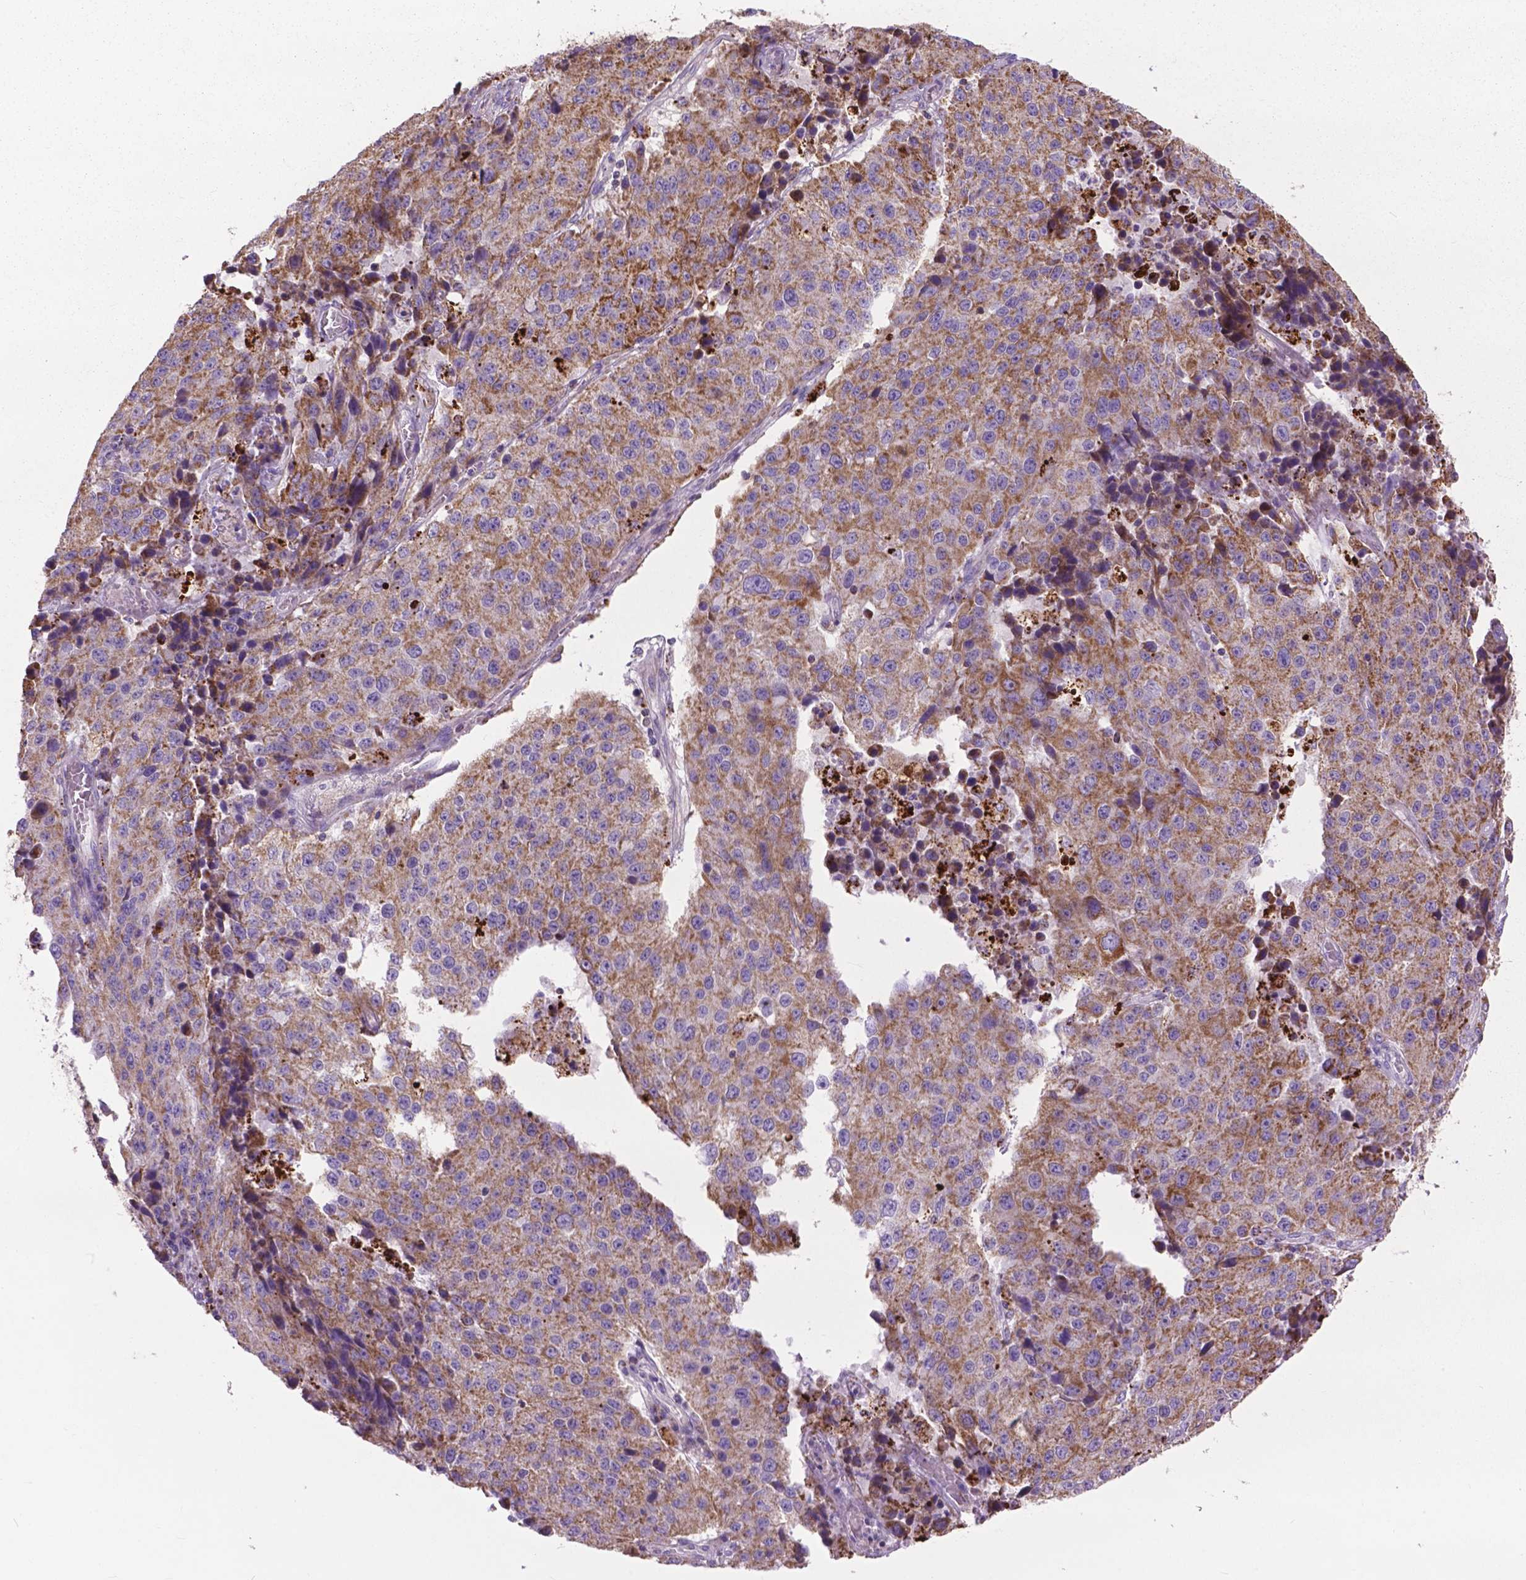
{"staining": {"intensity": "moderate", "quantity": ">75%", "location": "cytoplasmic/membranous"}, "tissue": "stomach cancer", "cell_type": "Tumor cells", "image_type": "cancer", "snomed": [{"axis": "morphology", "description": "Adenocarcinoma, NOS"}, {"axis": "topography", "description": "Stomach"}], "caption": "Protein expression analysis of human stomach cancer reveals moderate cytoplasmic/membranous staining in about >75% of tumor cells.", "gene": "VDAC1", "patient": {"sex": "male", "age": 71}}